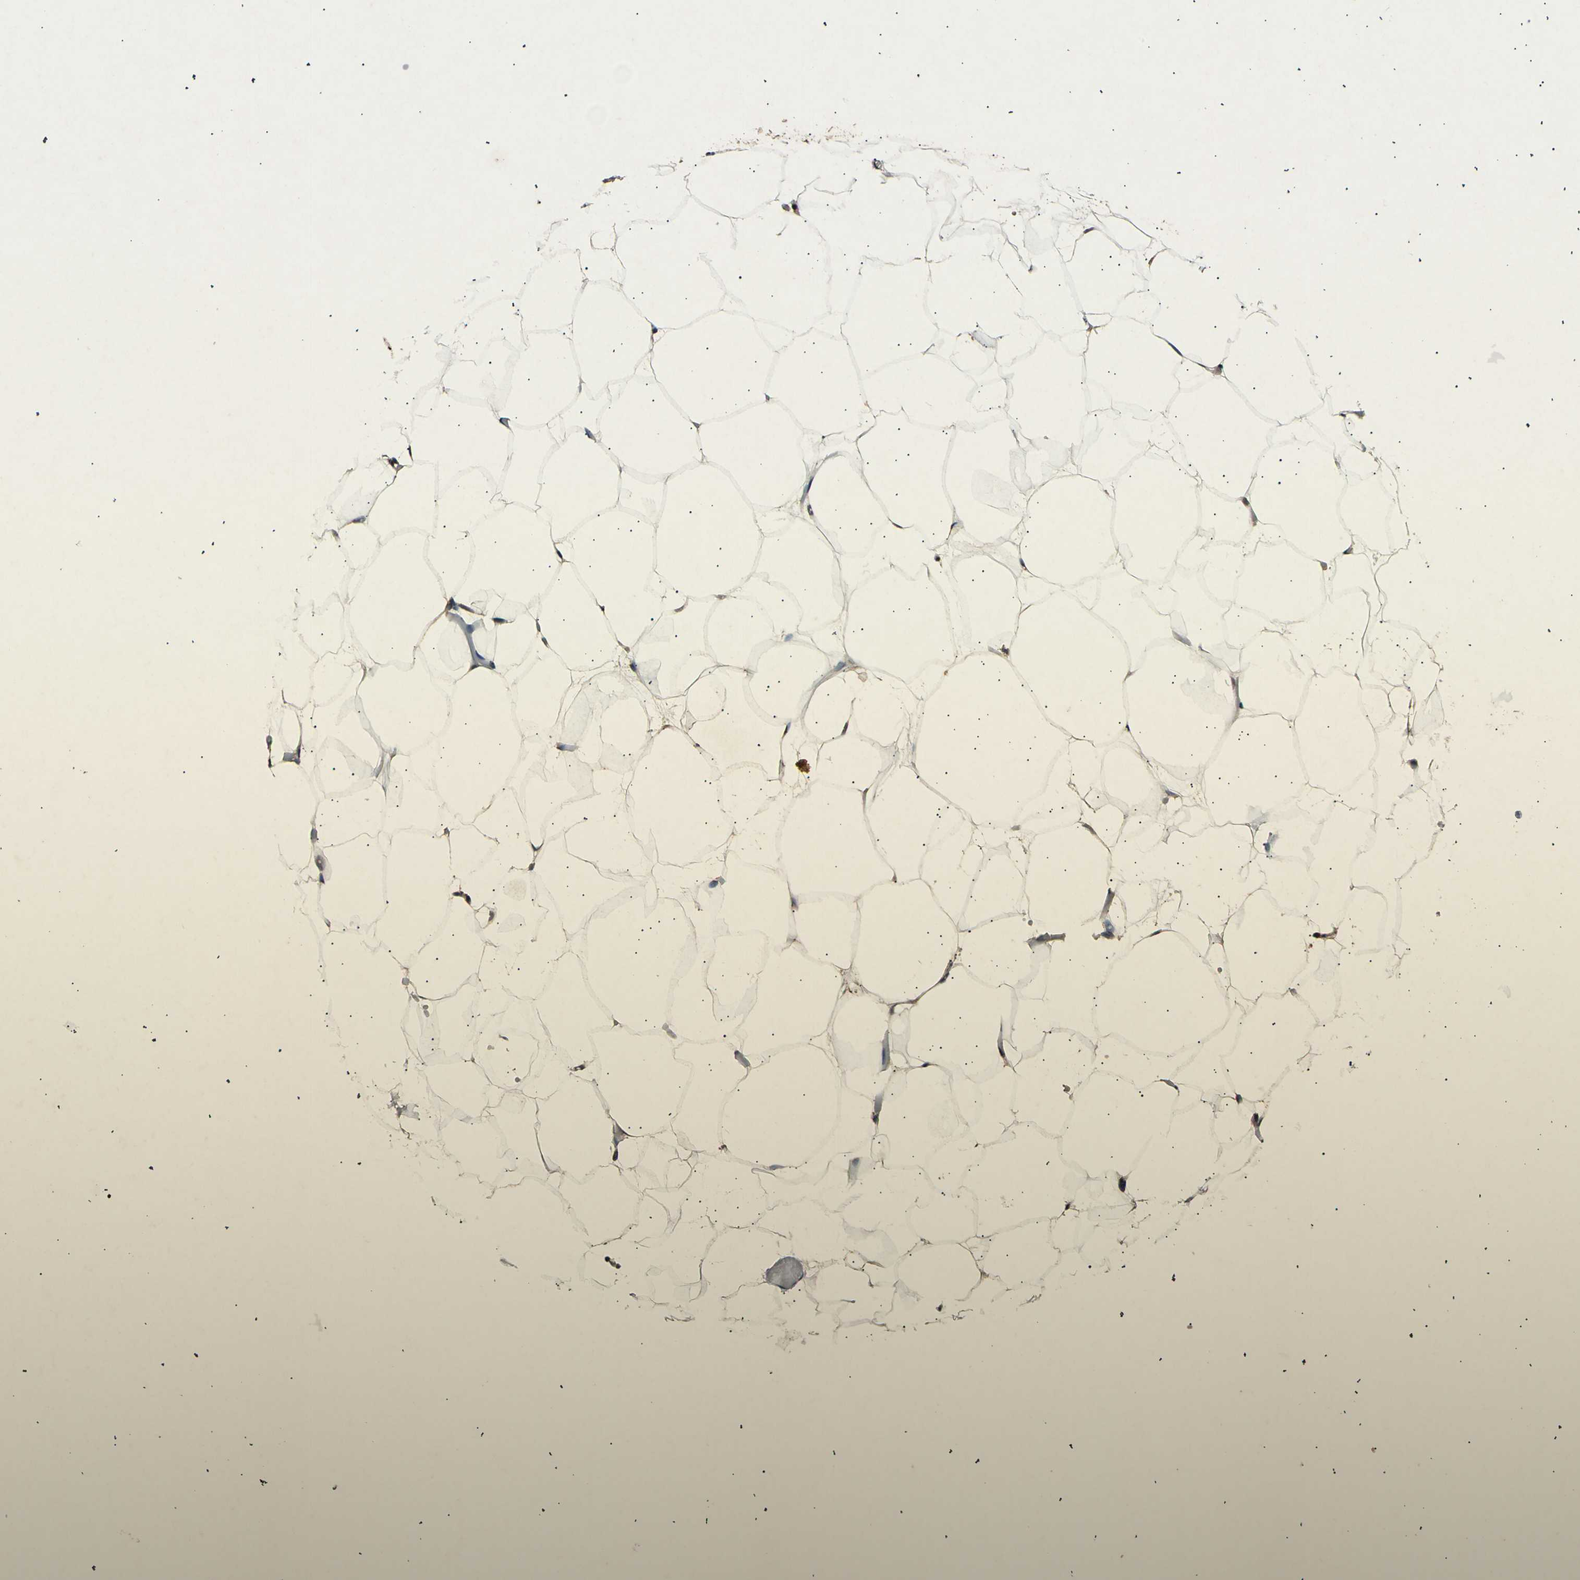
{"staining": {"intensity": "negative", "quantity": "none", "location": "none"}, "tissue": "adipose tissue", "cell_type": "Adipocytes", "image_type": "normal", "snomed": [{"axis": "morphology", "description": "Normal tissue, NOS"}, {"axis": "topography", "description": "Breast"}, {"axis": "topography", "description": "Adipose tissue"}], "caption": "Immunohistochemistry (IHC) image of normal human adipose tissue stained for a protein (brown), which displays no staining in adipocytes. The staining is performed using DAB (3,3'-diaminobenzidine) brown chromogen with nuclei counter-stained in using hematoxylin.", "gene": "ADCY3", "patient": {"sex": "female", "age": 25}}